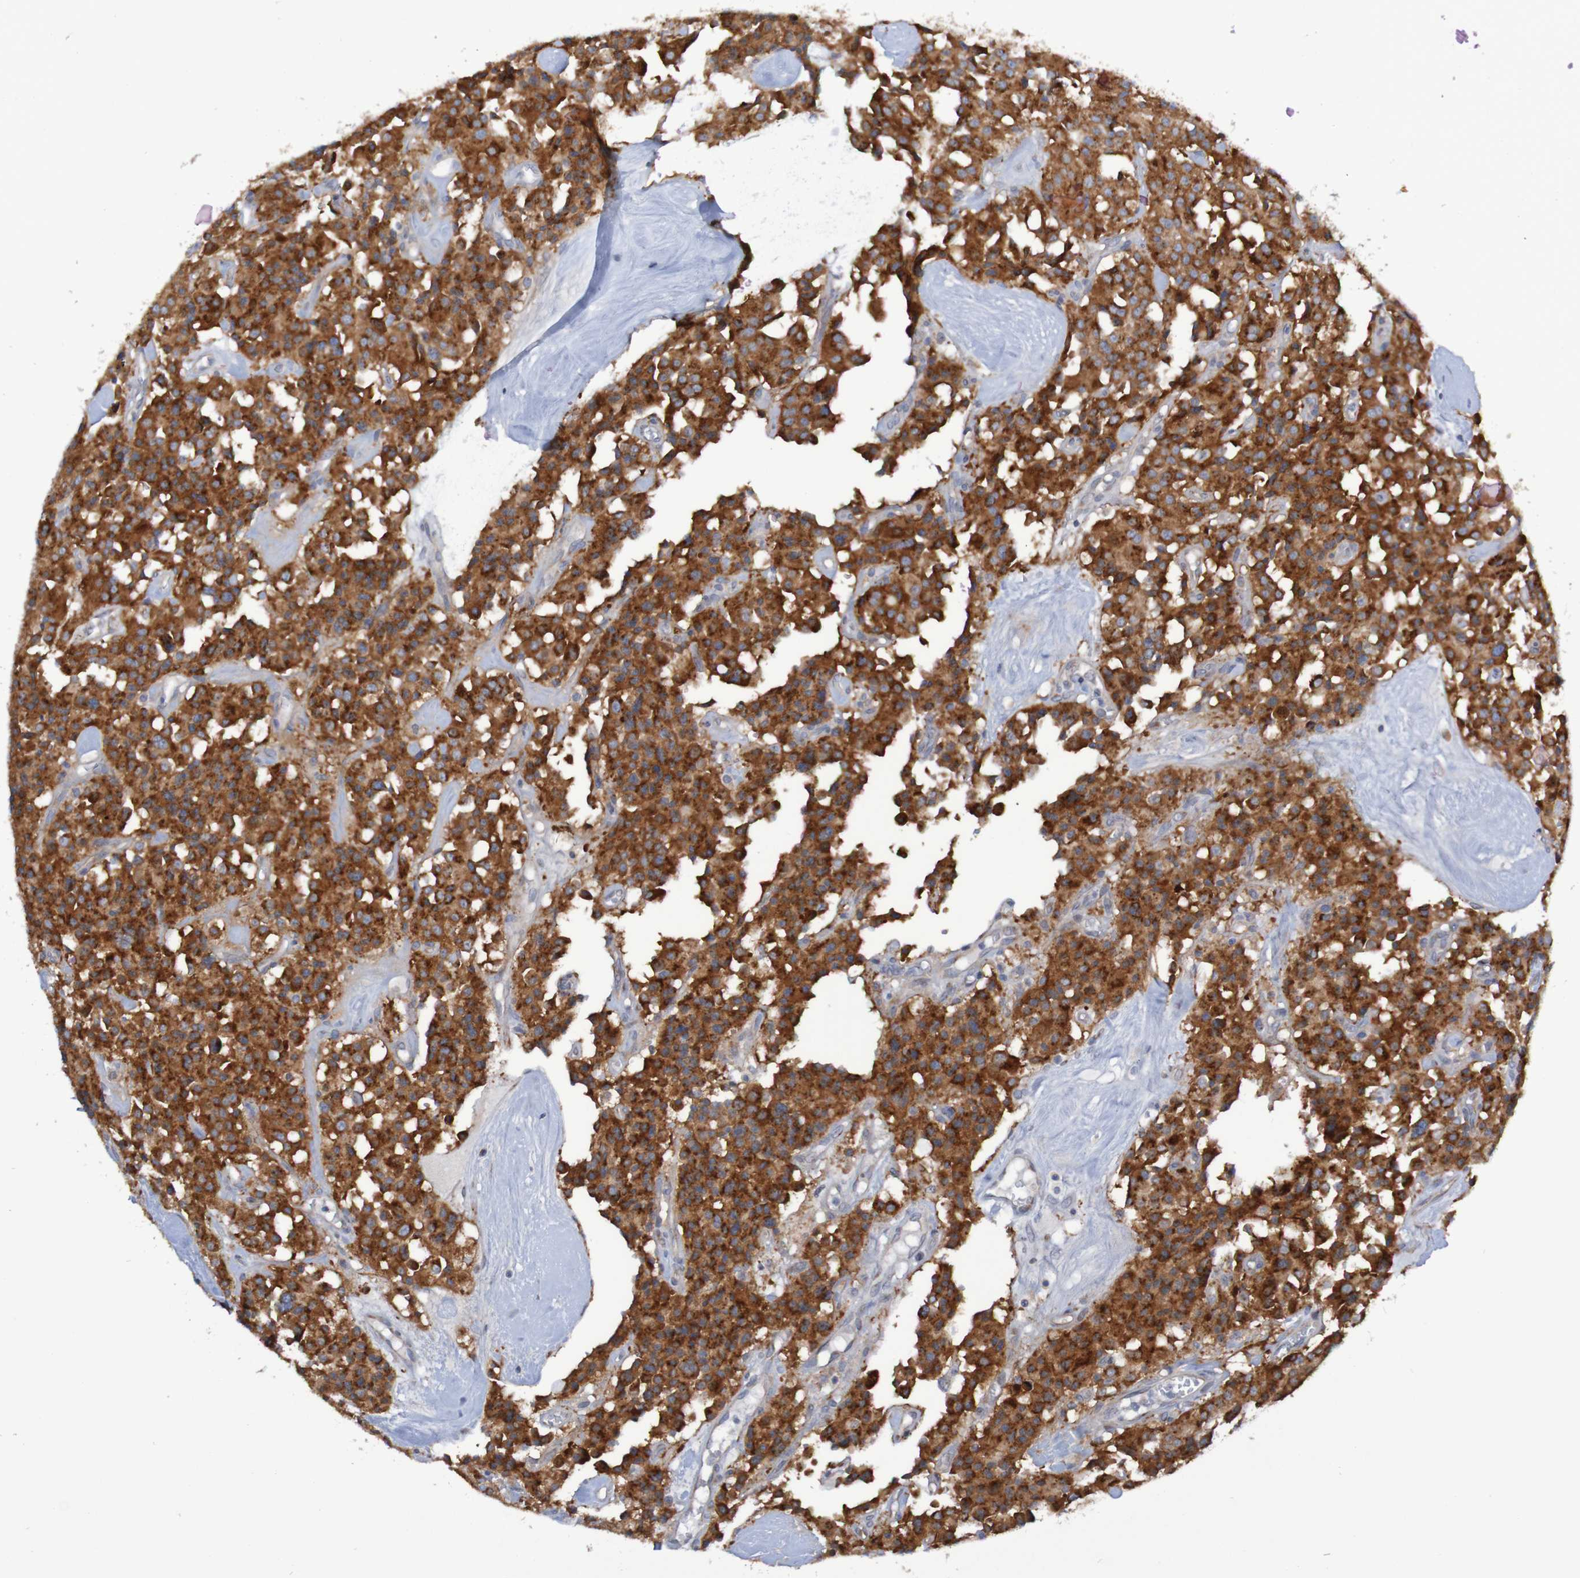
{"staining": {"intensity": "strong", "quantity": ">75%", "location": "cytoplasmic/membranous"}, "tissue": "carcinoid", "cell_type": "Tumor cells", "image_type": "cancer", "snomed": [{"axis": "morphology", "description": "Carcinoid, malignant, NOS"}, {"axis": "topography", "description": "Lung"}], "caption": "IHC photomicrograph of neoplastic tissue: human carcinoid stained using immunohistochemistry (IHC) shows high levels of strong protein expression localized specifically in the cytoplasmic/membranous of tumor cells, appearing as a cytoplasmic/membranous brown color.", "gene": "LMBRD2", "patient": {"sex": "male", "age": 30}}